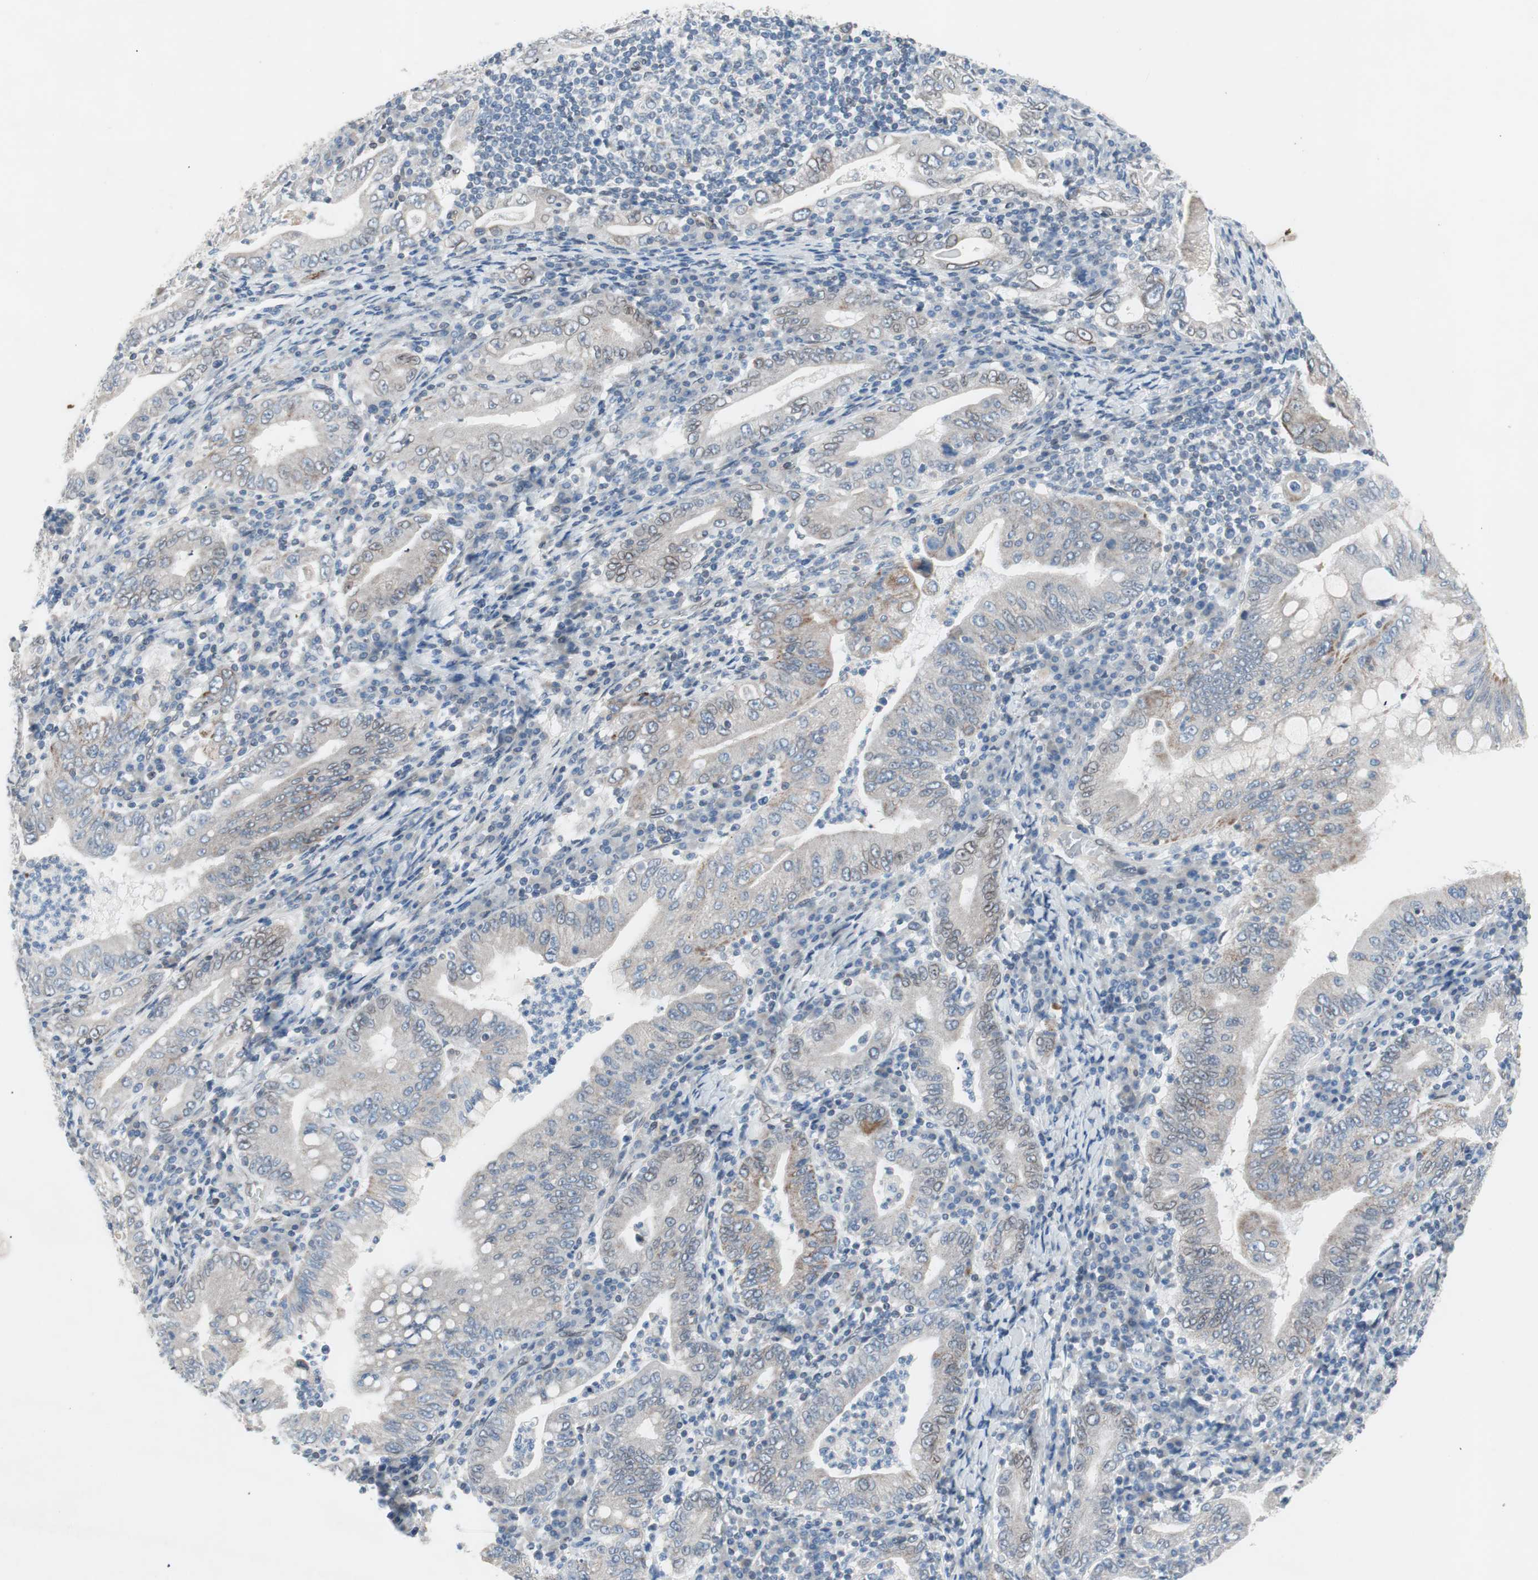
{"staining": {"intensity": "negative", "quantity": "none", "location": "none"}, "tissue": "stomach cancer", "cell_type": "Tumor cells", "image_type": "cancer", "snomed": [{"axis": "morphology", "description": "Normal tissue, NOS"}, {"axis": "morphology", "description": "Adenocarcinoma, NOS"}, {"axis": "topography", "description": "Esophagus"}, {"axis": "topography", "description": "Stomach, upper"}, {"axis": "topography", "description": "Peripheral nerve tissue"}], "caption": "Stomach cancer was stained to show a protein in brown. There is no significant positivity in tumor cells.", "gene": "ARNT2", "patient": {"sex": "male", "age": 62}}